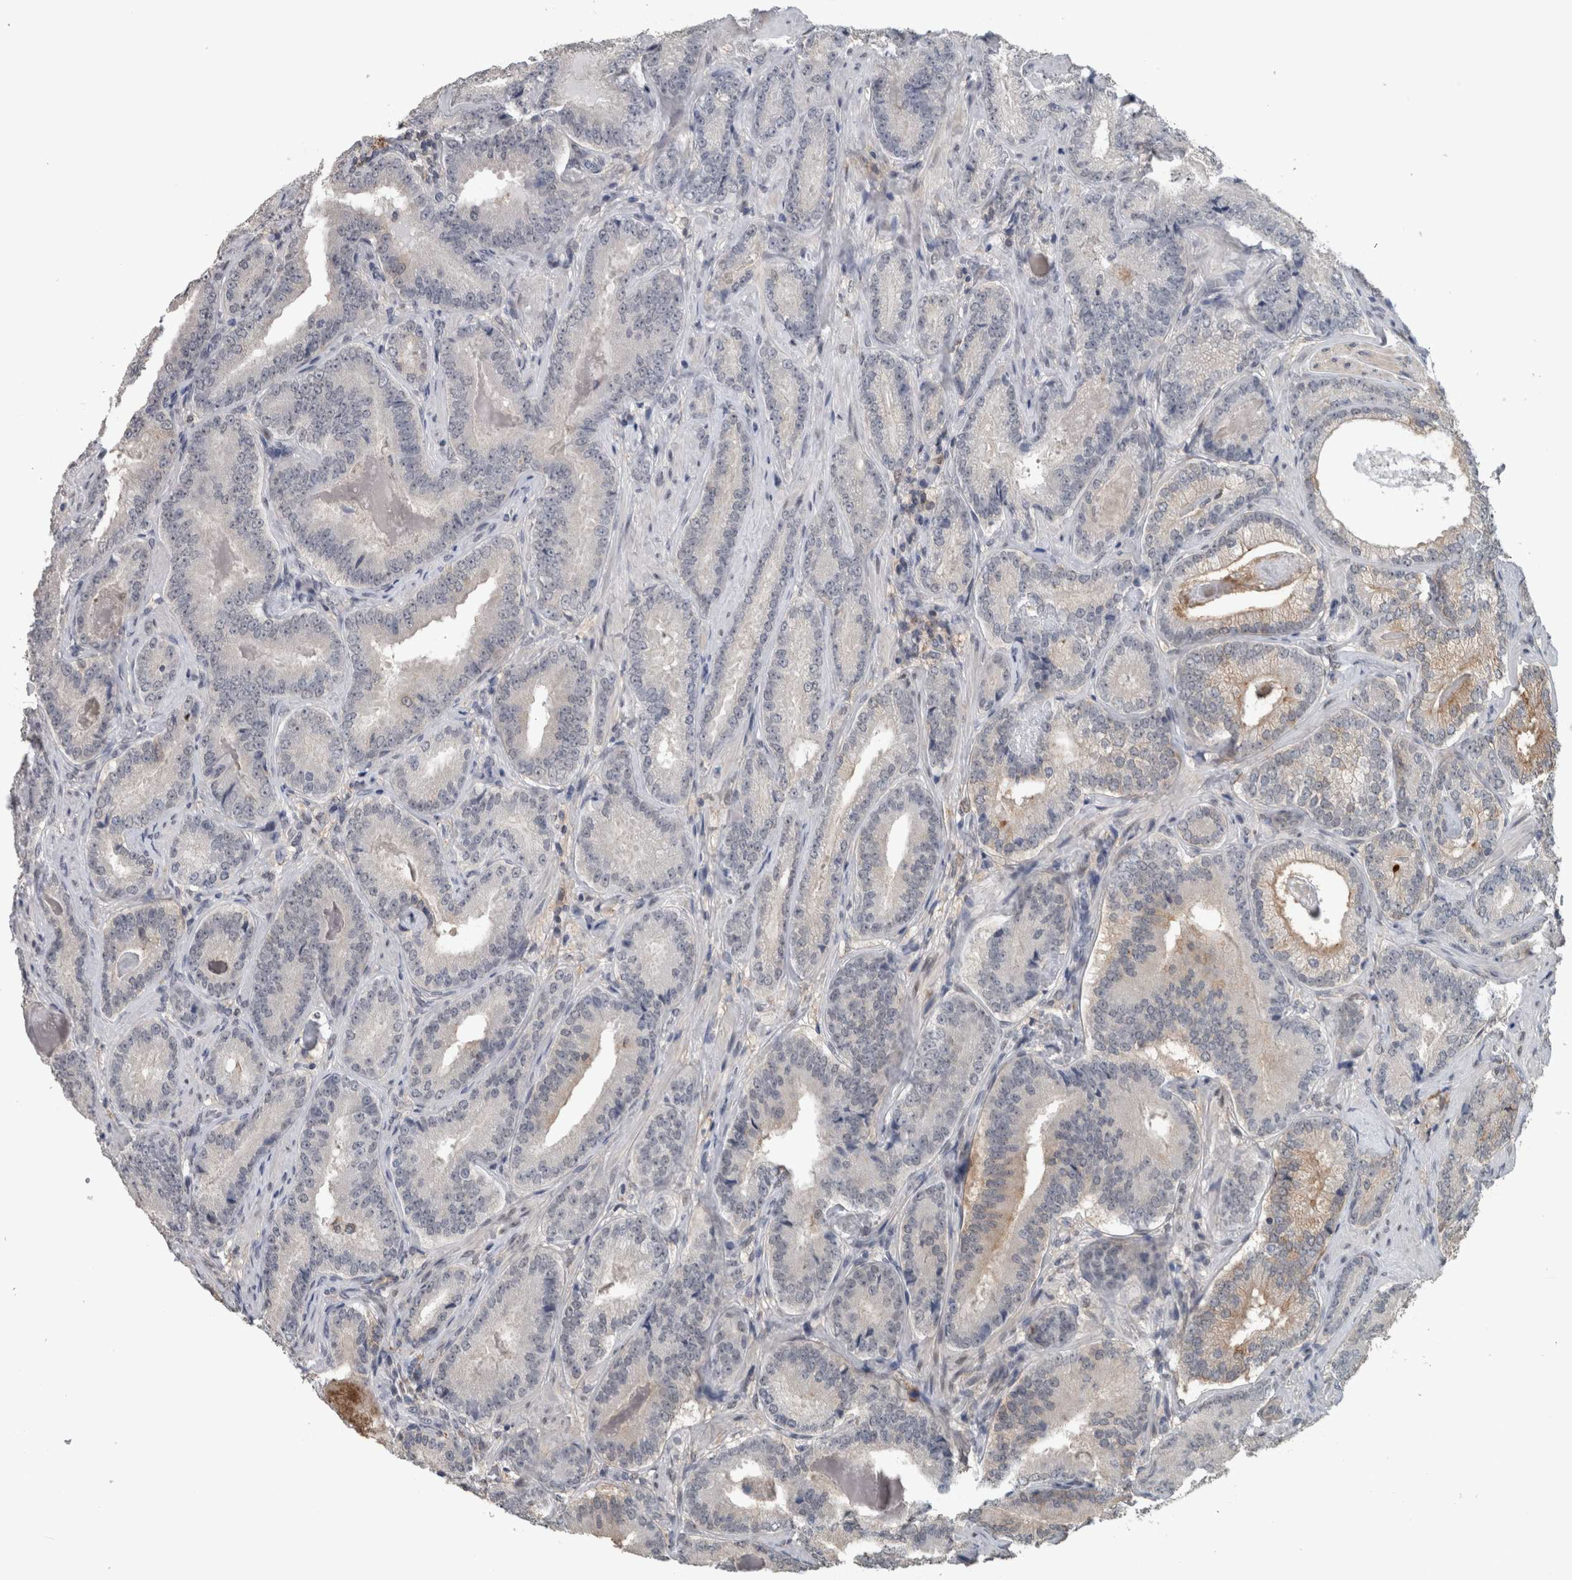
{"staining": {"intensity": "weak", "quantity": "<25%", "location": "cytoplasmic/membranous"}, "tissue": "prostate cancer", "cell_type": "Tumor cells", "image_type": "cancer", "snomed": [{"axis": "morphology", "description": "Adenocarcinoma, Low grade"}, {"axis": "topography", "description": "Prostate"}], "caption": "Immunohistochemistry of human prostate cancer (adenocarcinoma (low-grade)) reveals no expression in tumor cells. (DAB (3,3'-diaminobenzidine) immunohistochemistry (IHC) visualized using brightfield microscopy, high magnification).", "gene": "ACSF2", "patient": {"sex": "male", "age": 51}}